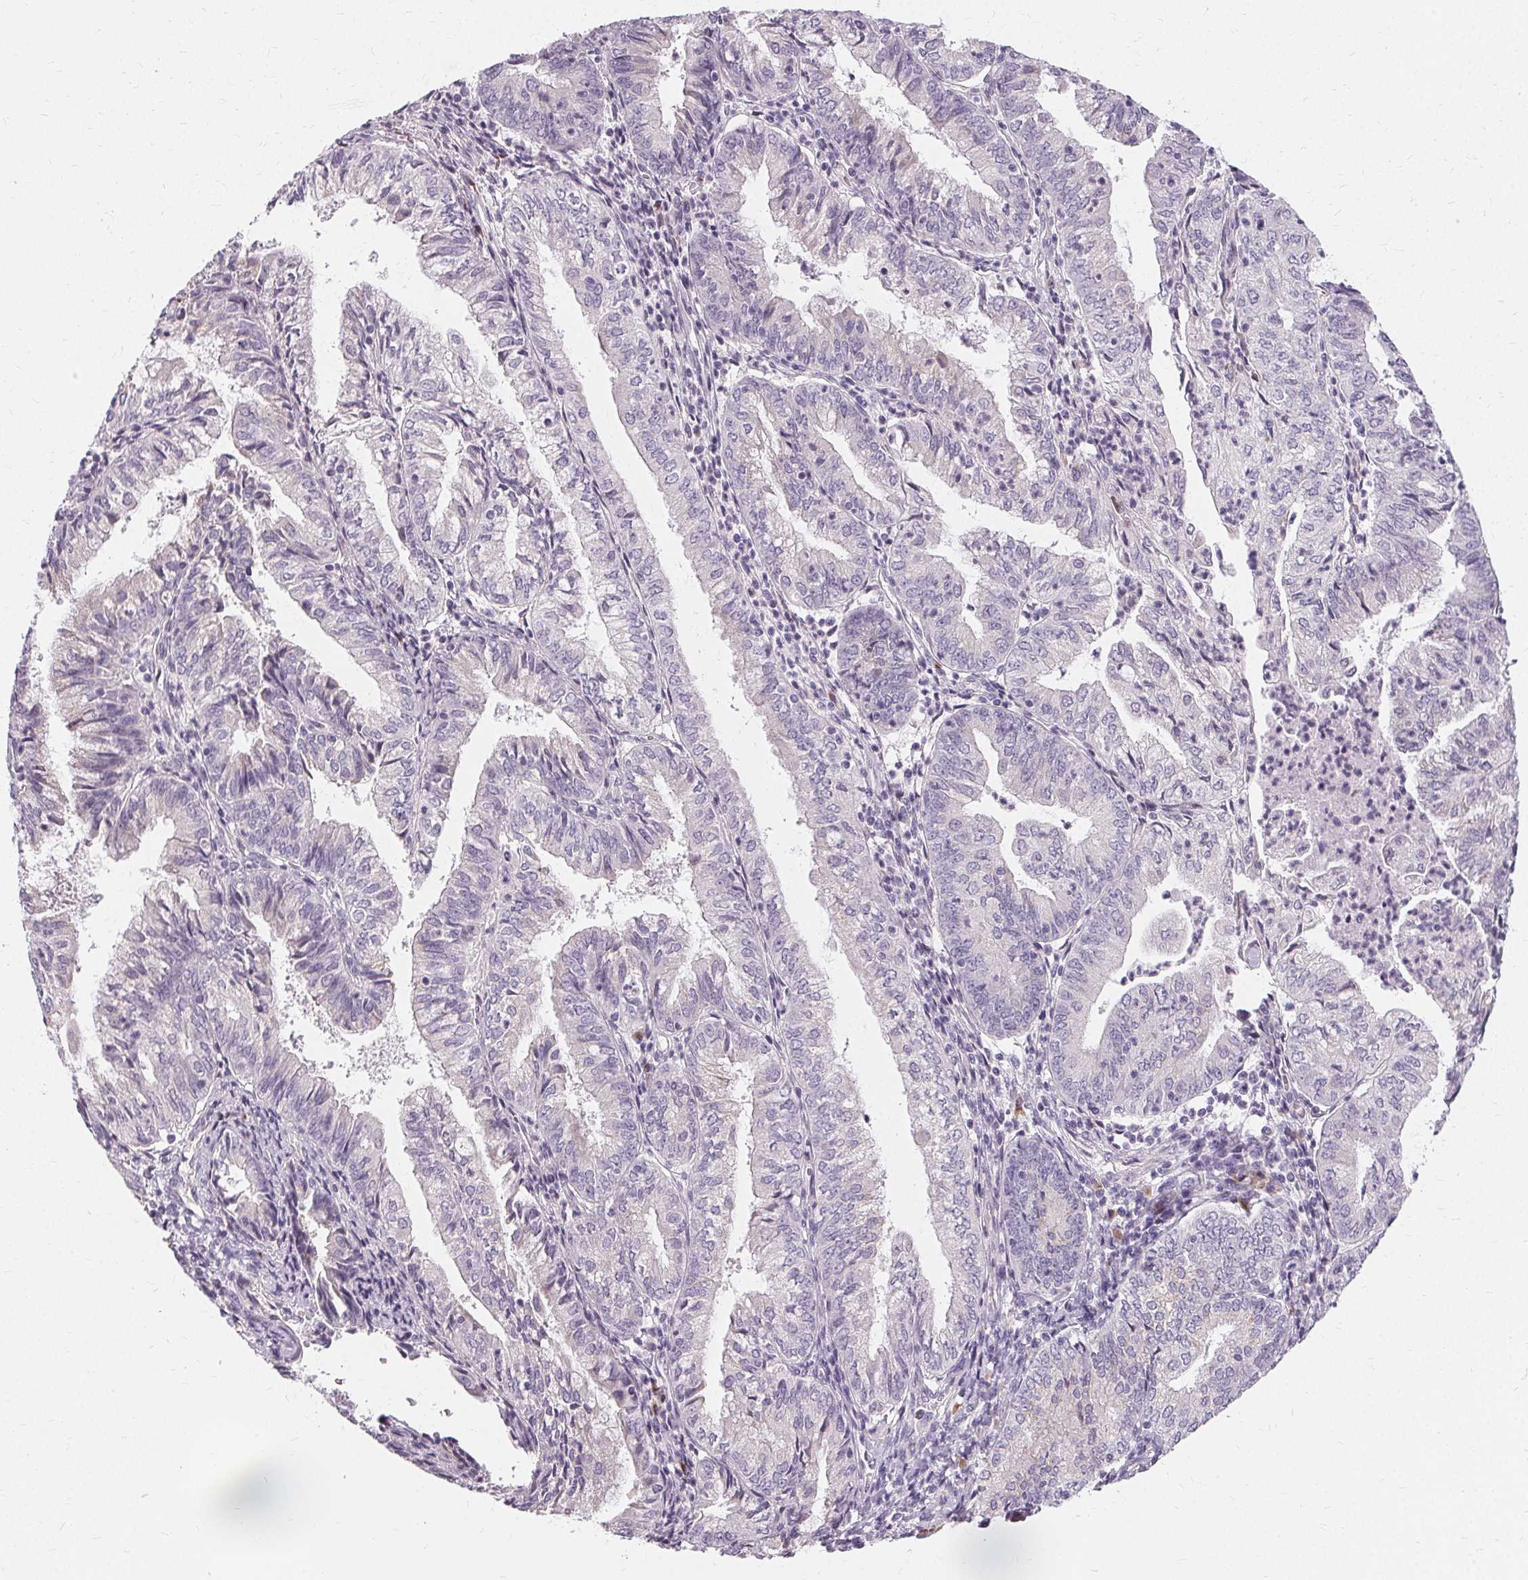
{"staining": {"intensity": "negative", "quantity": "none", "location": "none"}, "tissue": "endometrial cancer", "cell_type": "Tumor cells", "image_type": "cancer", "snomed": [{"axis": "morphology", "description": "Adenocarcinoma, NOS"}, {"axis": "topography", "description": "Endometrium"}], "caption": "Protein analysis of adenocarcinoma (endometrial) displays no significant staining in tumor cells.", "gene": "FCRL3", "patient": {"sex": "female", "age": 55}}